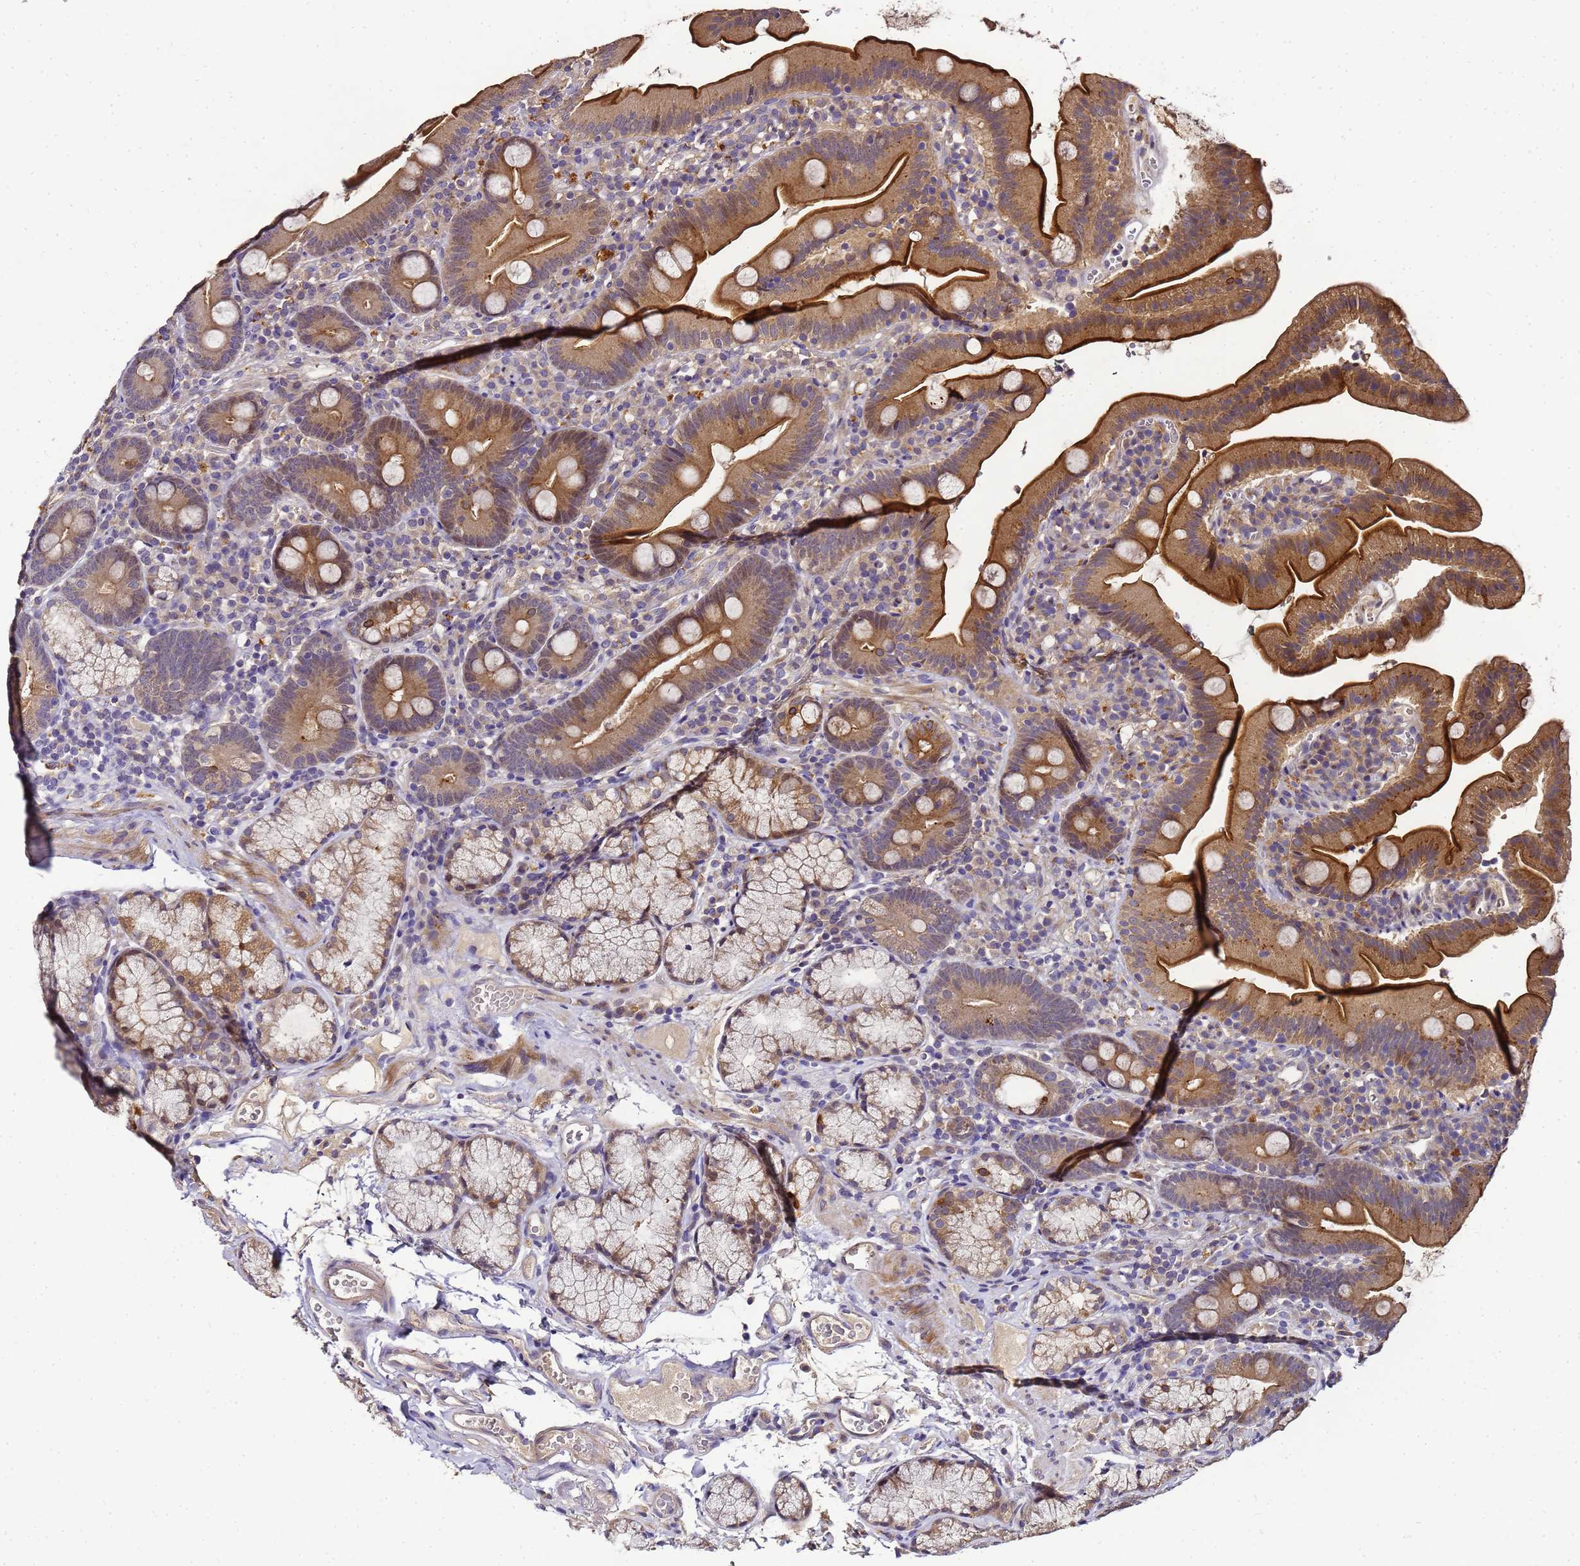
{"staining": {"intensity": "moderate", "quantity": ">75%", "location": "cytoplasmic/membranous,nuclear"}, "tissue": "duodenum", "cell_type": "Glandular cells", "image_type": "normal", "snomed": [{"axis": "morphology", "description": "Normal tissue, NOS"}, {"axis": "topography", "description": "Duodenum"}], "caption": "Human duodenum stained for a protein (brown) reveals moderate cytoplasmic/membranous,nuclear positive positivity in about >75% of glandular cells.", "gene": "LGI4", "patient": {"sex": "female", "age": 67}}